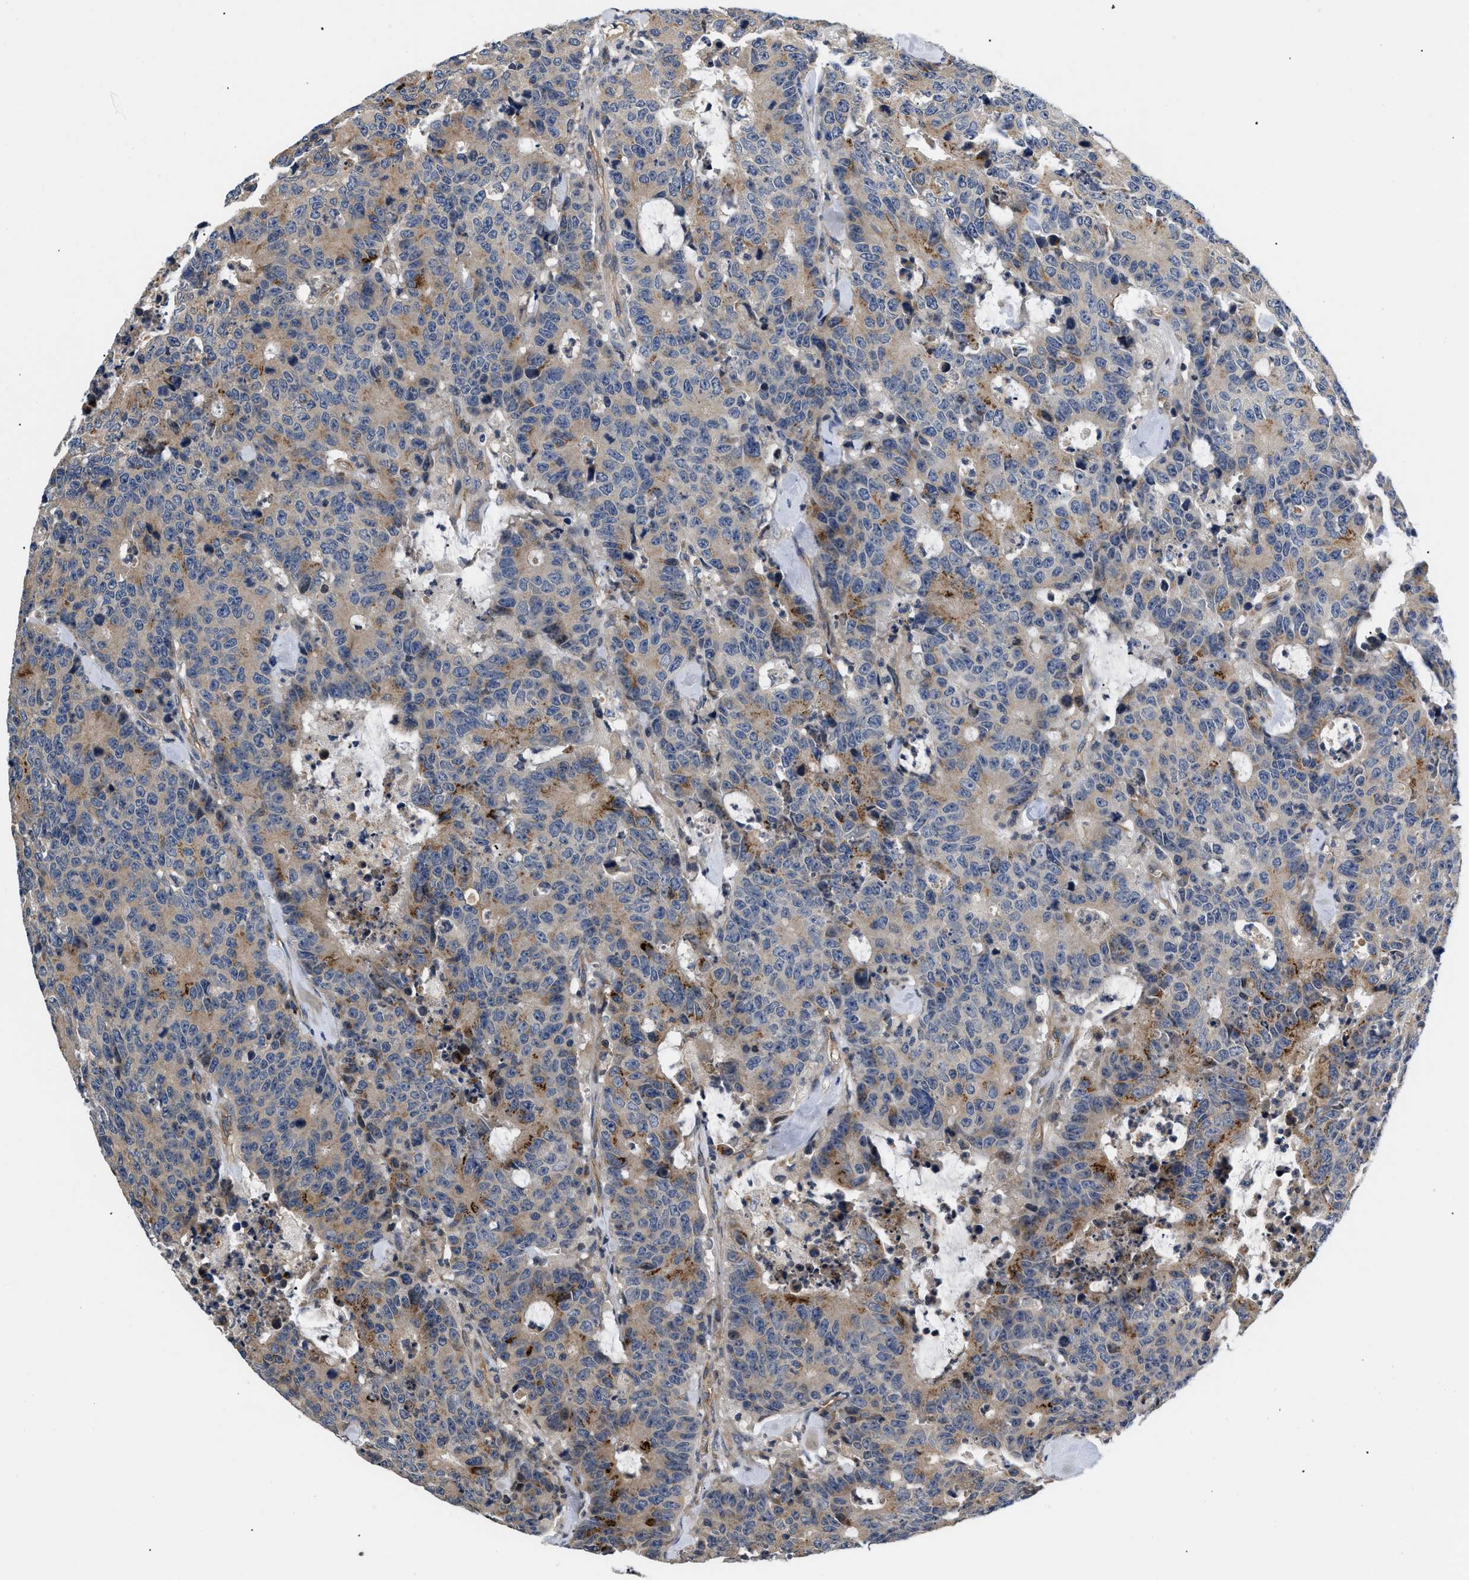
{"staining": {"intensity": "moderate", "quantity": "25%-75%", "location": "cytoplasmic/membranous"}, "tissue": "colorectal cancer", "cell_type": "Tumor cells", "image_type": "cancer", "snomed": [{"axis": "morphology", "description": "Adenocarcinoma, NOS"}, {"axis": "topography", "description": "Colon"}], "caption": "Protein expression by IHC exhibits moderate cytoplasmic/membranous positivity in about 25%-75% of tumor cells in colorectal adenocarcinoma. Using DAB (3,3'-diaminobenzidine) (brown) and hematoxylin (blue) stains, captured at high magnification using brightfield microscopy.", "gene": "HMGCR", "patient": {"sex": "female", "age": 86}}